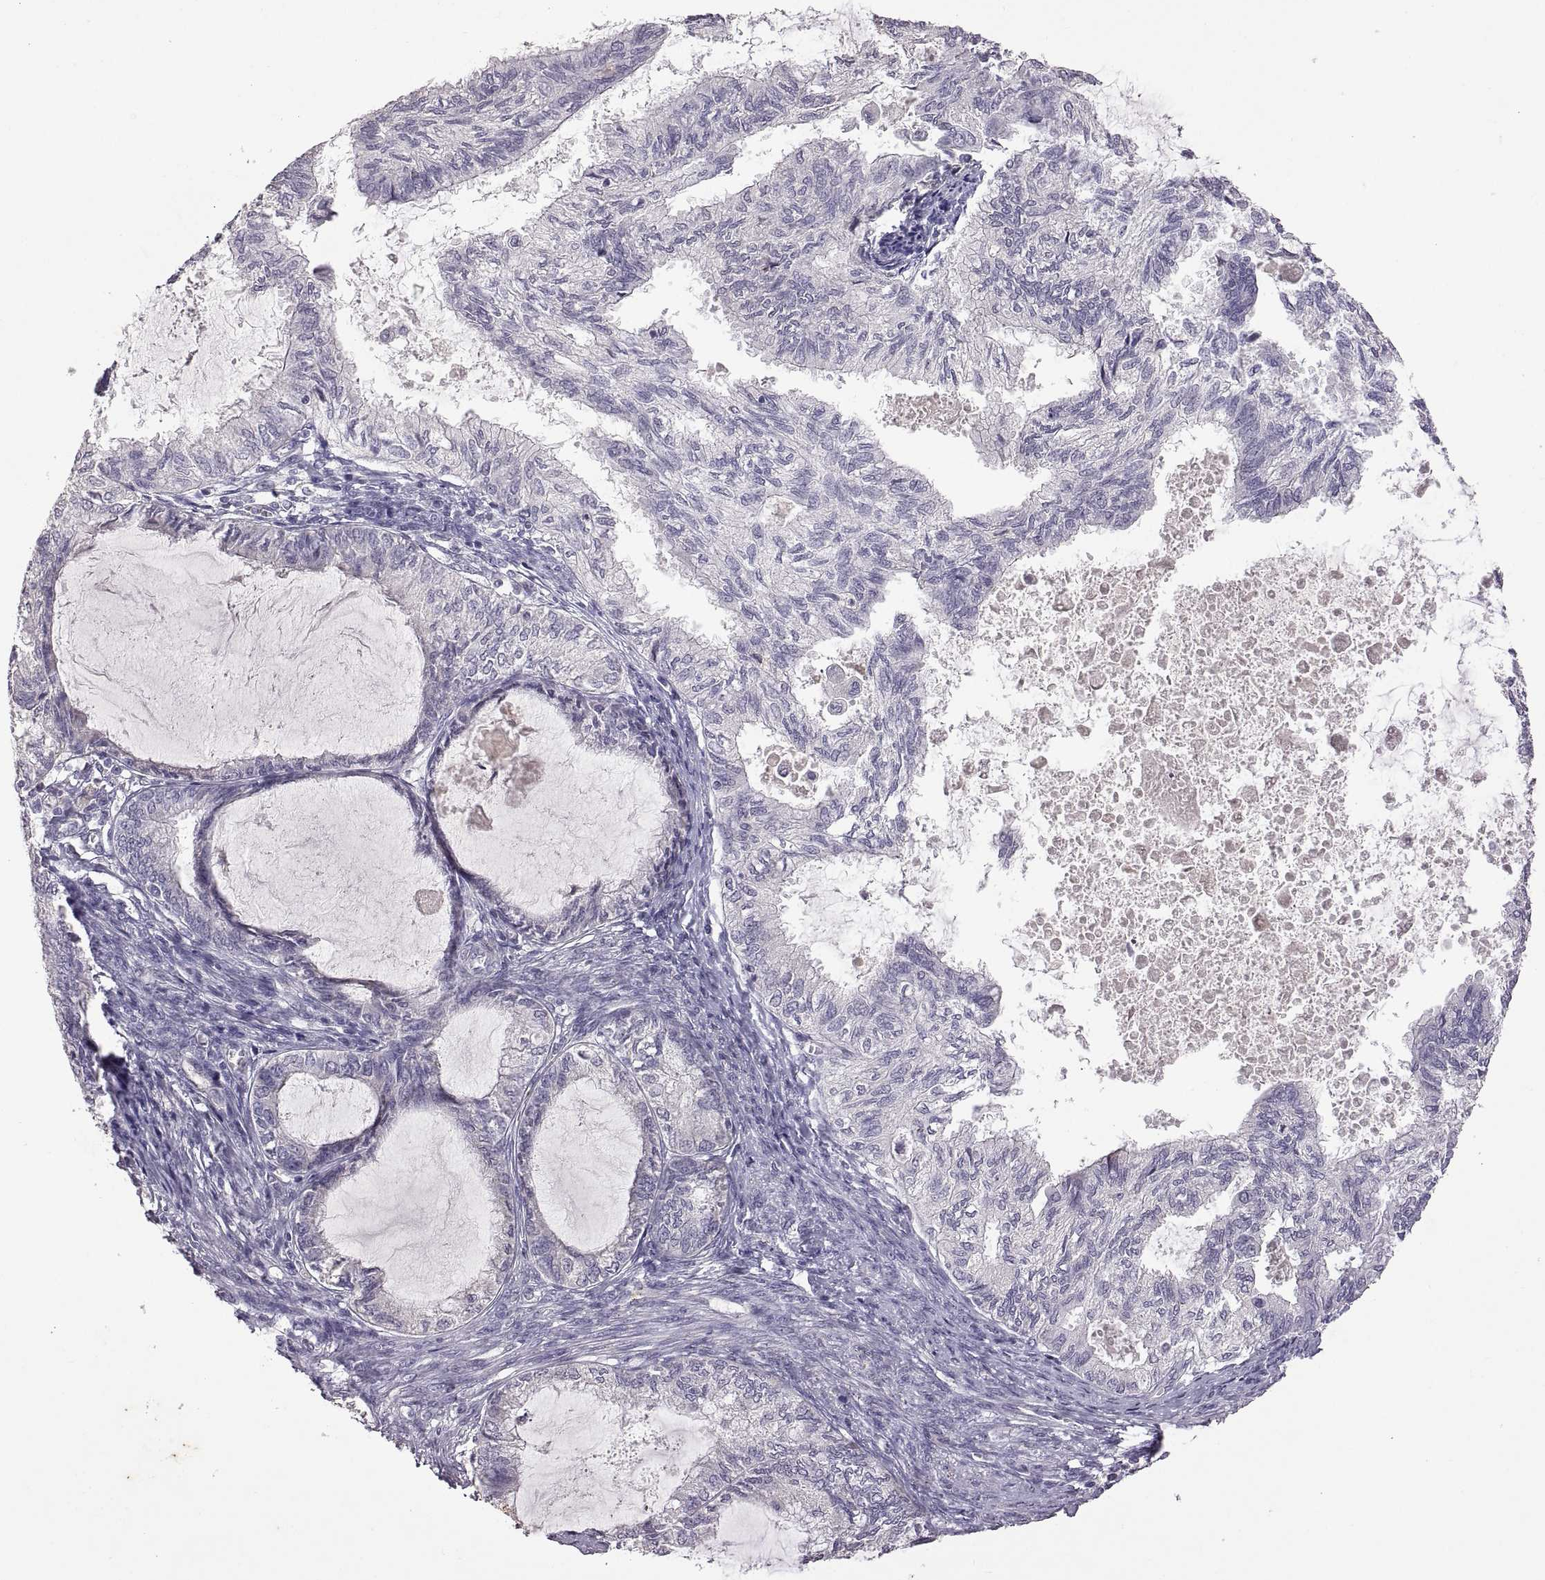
{"staining": {"intensity": "negative", "quantity": "none", "location": "none"}, "tissue": "endometrial cancer", "cell_type": "Tumor cells", "image_type": "cancer", "snomed": [{"axis": "morphology", "description": "Adenocarcinoma, NOS"}, {"axis": "topography", "description": "Endometrium"}], "caption": "Endometrial adenocarcinoma was stained to show a protein in brown. There is no significant expression in tumor cells.", "gene": "DEFB136", "patient": {"sex": "female", "age": 86}}